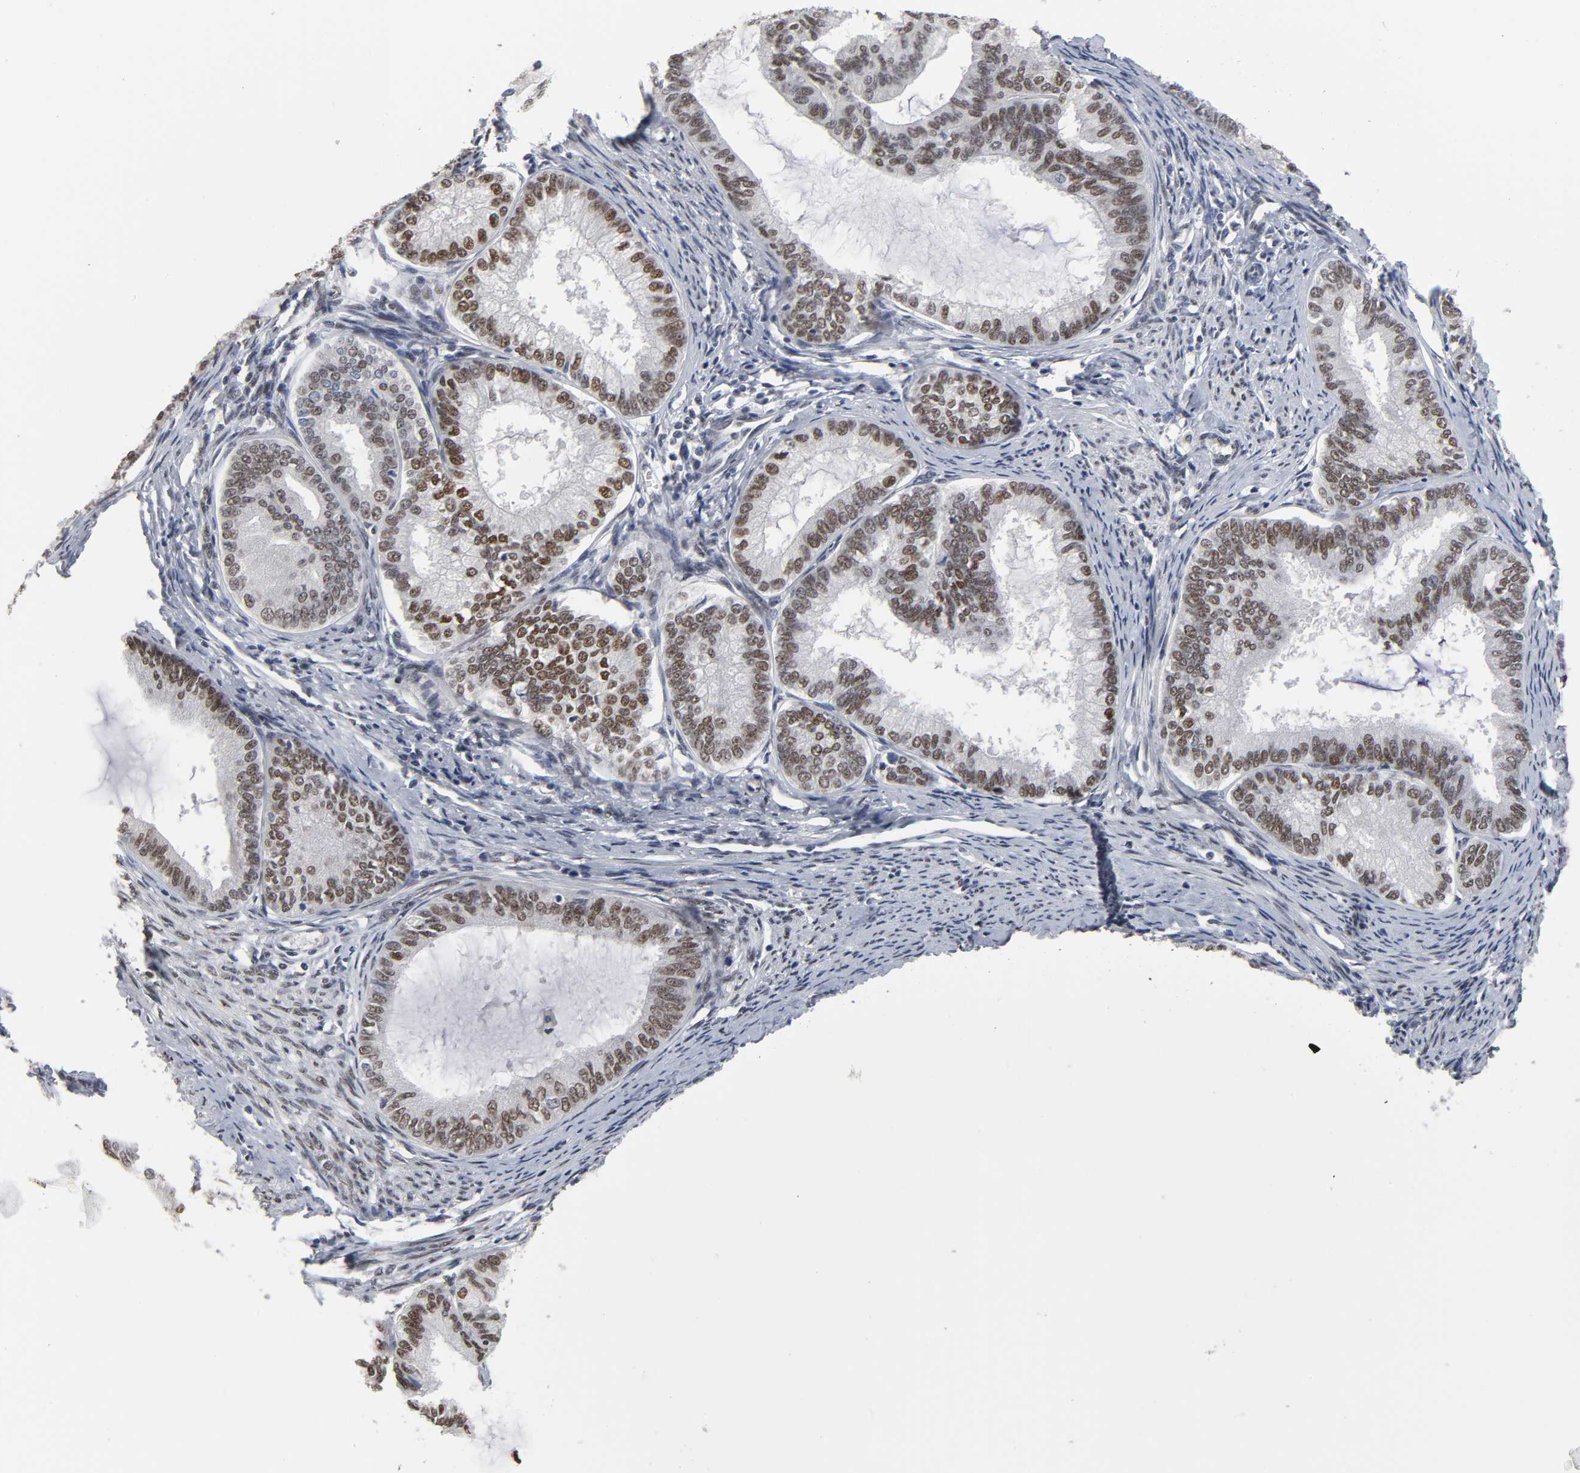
{"staining": {"intensity": "weak", "quantity": ">75%", "location": "nuclear"}, "tissue": "endometrial cancer", "cell_type": "Tumor cells", "image_type": "cancer", "snomed": [{"axis": "morphology", "description": "Adenocarcinoma, NOS"}, {"axis": "topography", "description": "Endometrium"}], "caption": "Immunohistochemical staining of human endometrial adenocarcinoma reveals low levels of weak nuclear protein positivity in about >75% of tumor cells.", "gene": "TRIM33", "patient": {"sex": "female", "age": 86}}